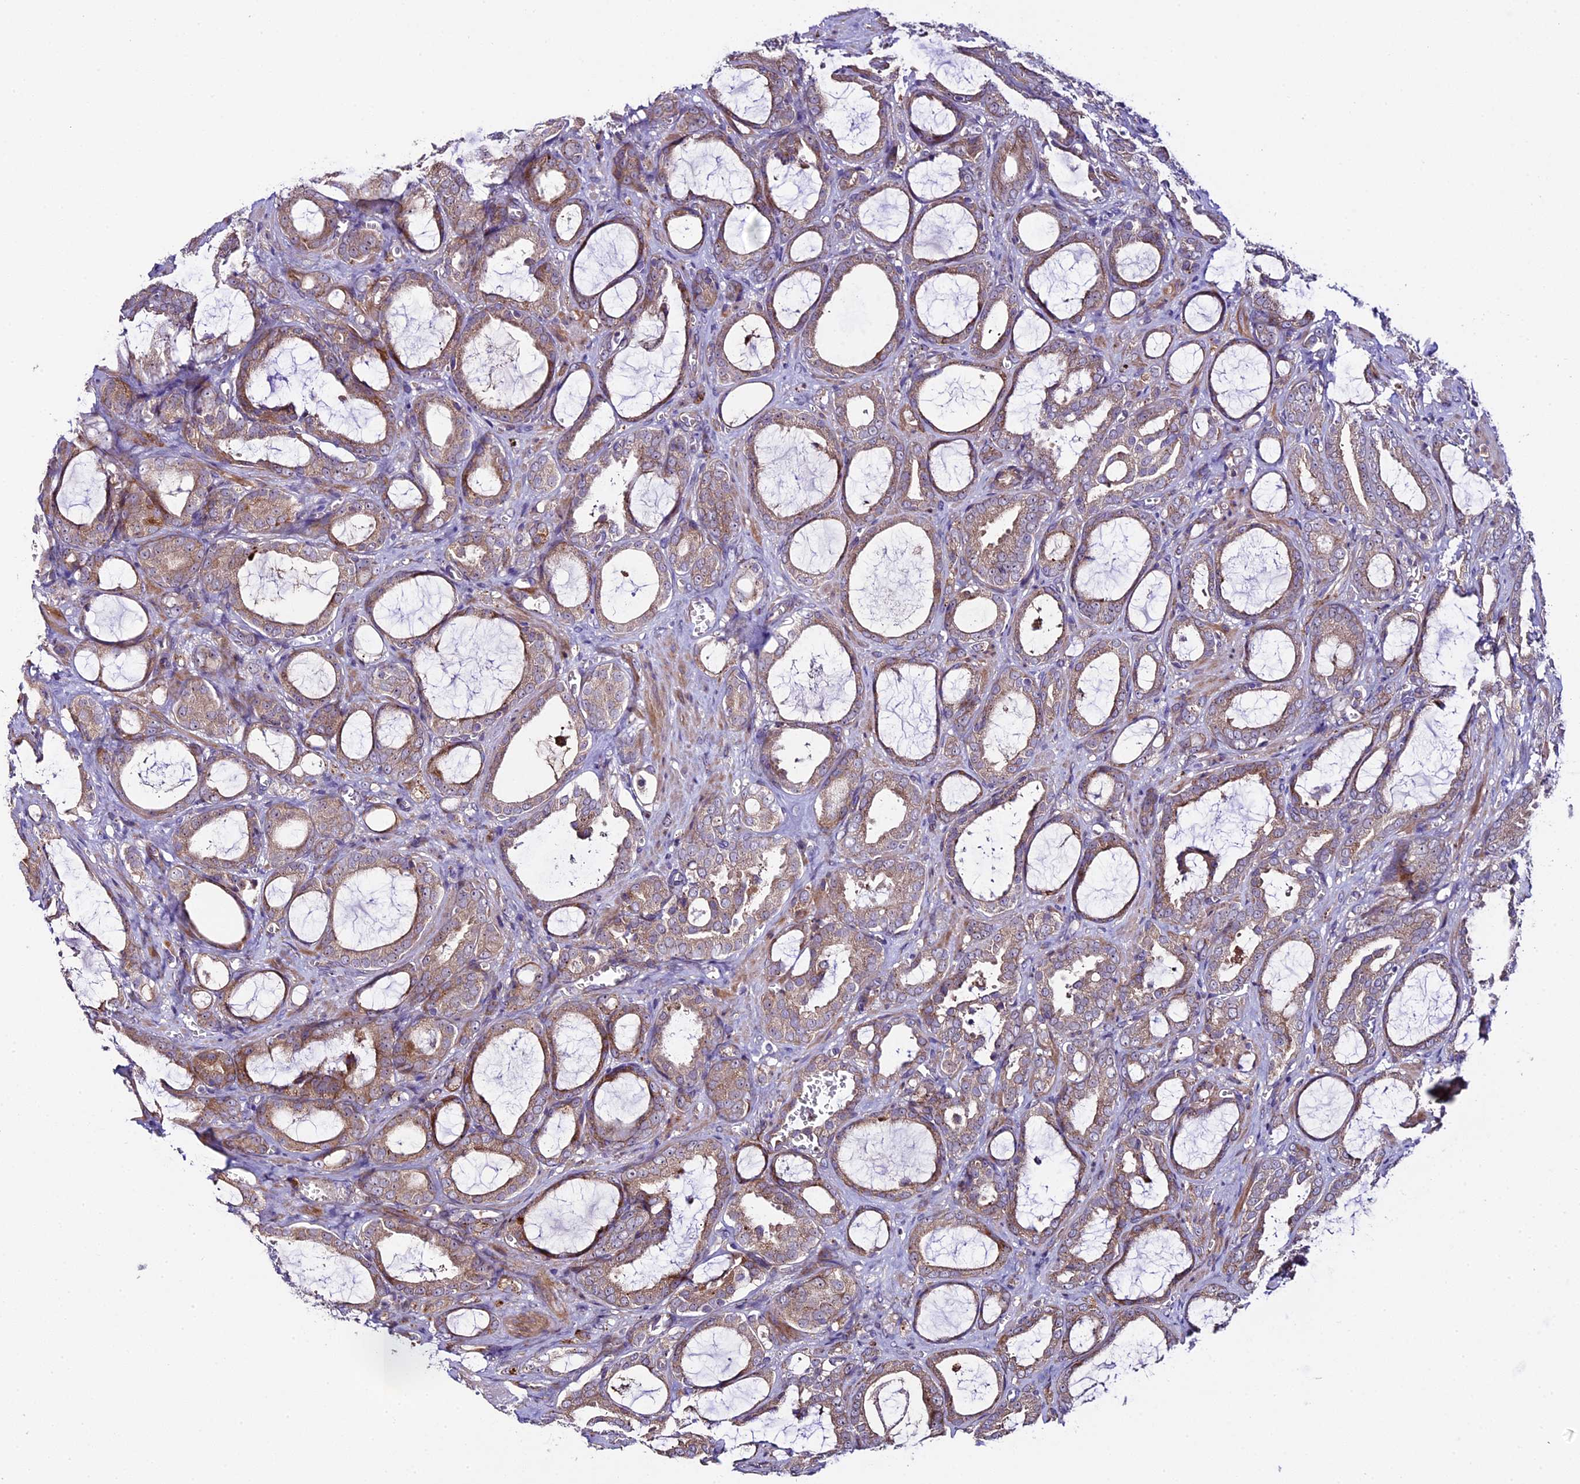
{"staining": {"intensity": "moderate", "quantity": "25%-75%", "location": "cytoplasmic/membranous"}, "tissue": "prostate cancer", "cell_type": "Tumor cells", "image_type": "cancer", "snomed": [{"axis": "morphology", "description": "Adenocarcinoma, High grade"}, {"axis": "topography", "description": "Prostate"}], "caption": "Protein expression by immunohistochemistry (IHC) reveals moderate cytoplasmic/membranous positivity in approximately 25%-75% of tumor cells in prostate cancer.", "gene": "SPIRE1", "patient": {"sex": "male", "age": 72}}